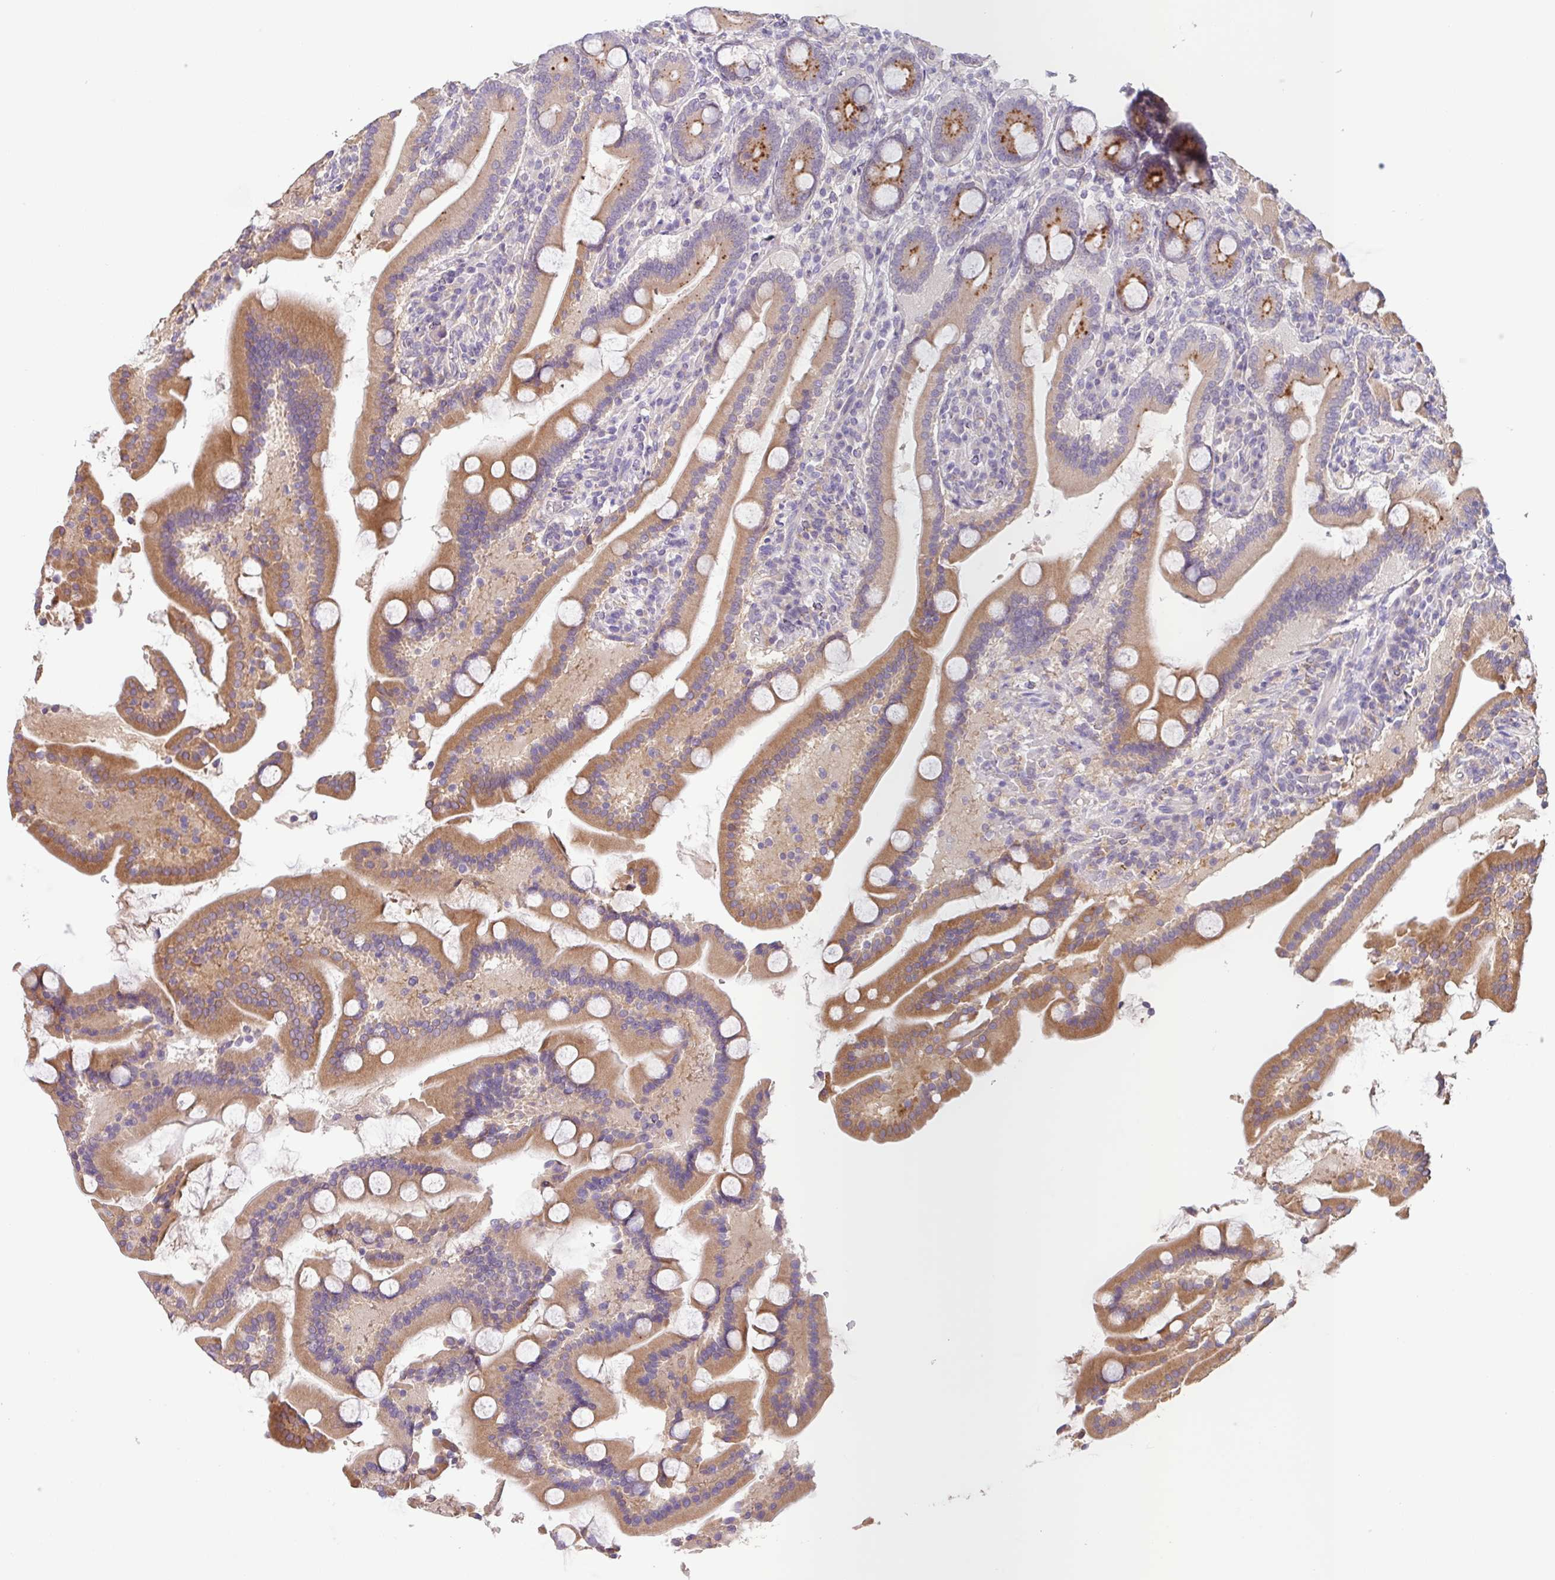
{"staining": {"intensity": "moderate", "quantity": ">75%", "location": "cytoplasmic/membranous"}, "tissue": "duodenum", "cell_type": "Glandular cells", "image_type": "normal", "snomed": [{"axis": "morphology", "description": "Normal tissue, NOS"}, {"axis": "topography", "description": "Duodenum"}], "caption": "DAB (3,3'-diaminobenzidine) immunohistochemical staining of normal duodenum displays moderate cytoplasmic/membranous protein staining in about >75% of glandular cells.", "gene": "SFTPB", "patient": {"sex": "male", "age": 55}}